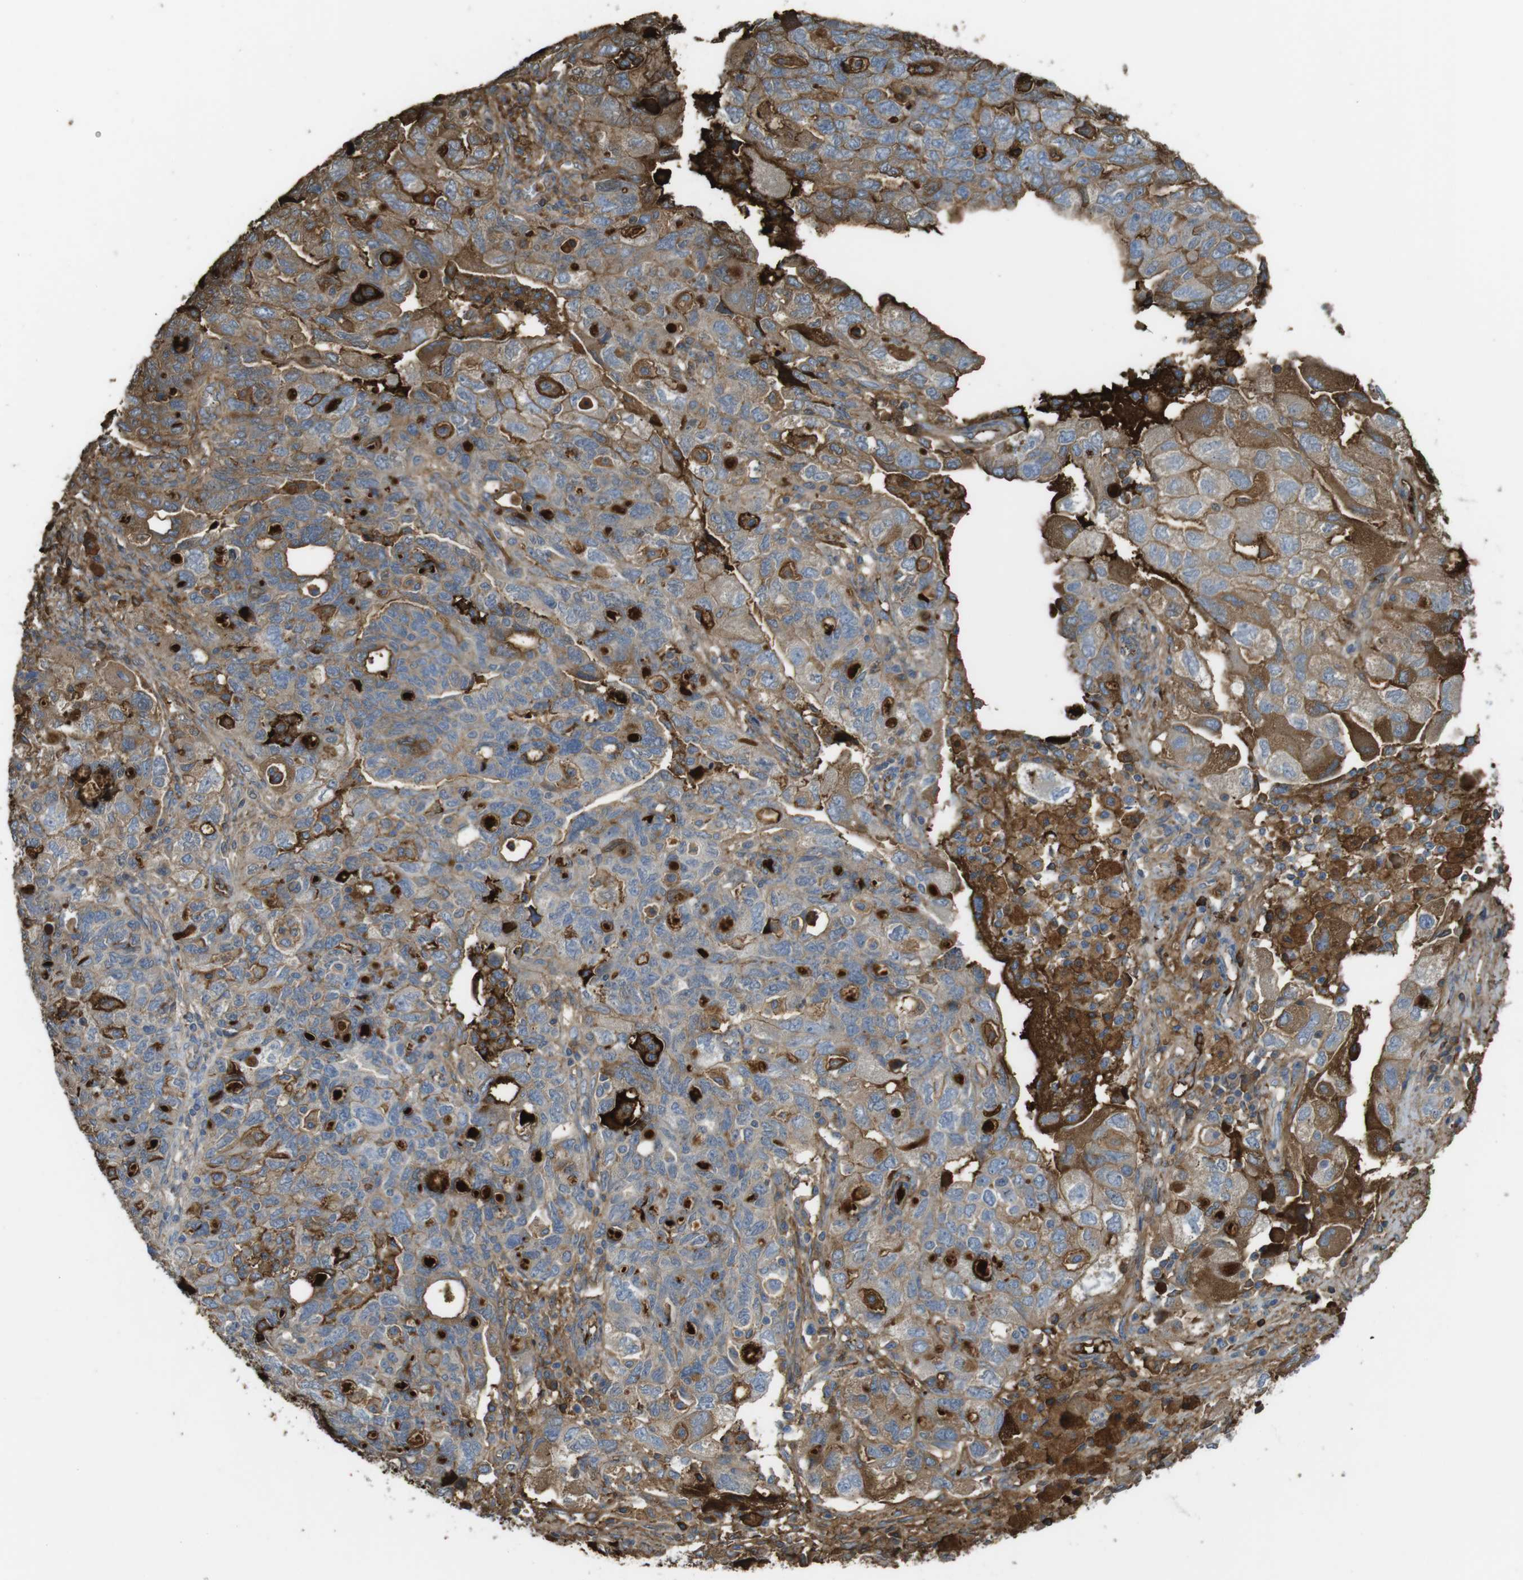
{"staining": {"intensity": "moderate", "quantity": "<25%", "location": "cytoplasmic/membranous"}, "tissue": "ovarian cancer", "cell_type": "Tumor cells", "image_type": "cancer", "snomed": [{"axis": "morphology", "description": "Carcinoma, NOS"}, {"axis": "morphology", "description": "Cystadenocarcinoma, serous, NOS"}, {"axis": "topography", "description": "Ovary"}], "caption": "Human ovarian serous cystadenocarcinoma stained for a protein (brown) displays moderate cytoplasmic/membranous positive positivity in approximately <25% of tumor cells.", "gene": "LTBP4", "patient": {"sex": "female", "age": 69}}